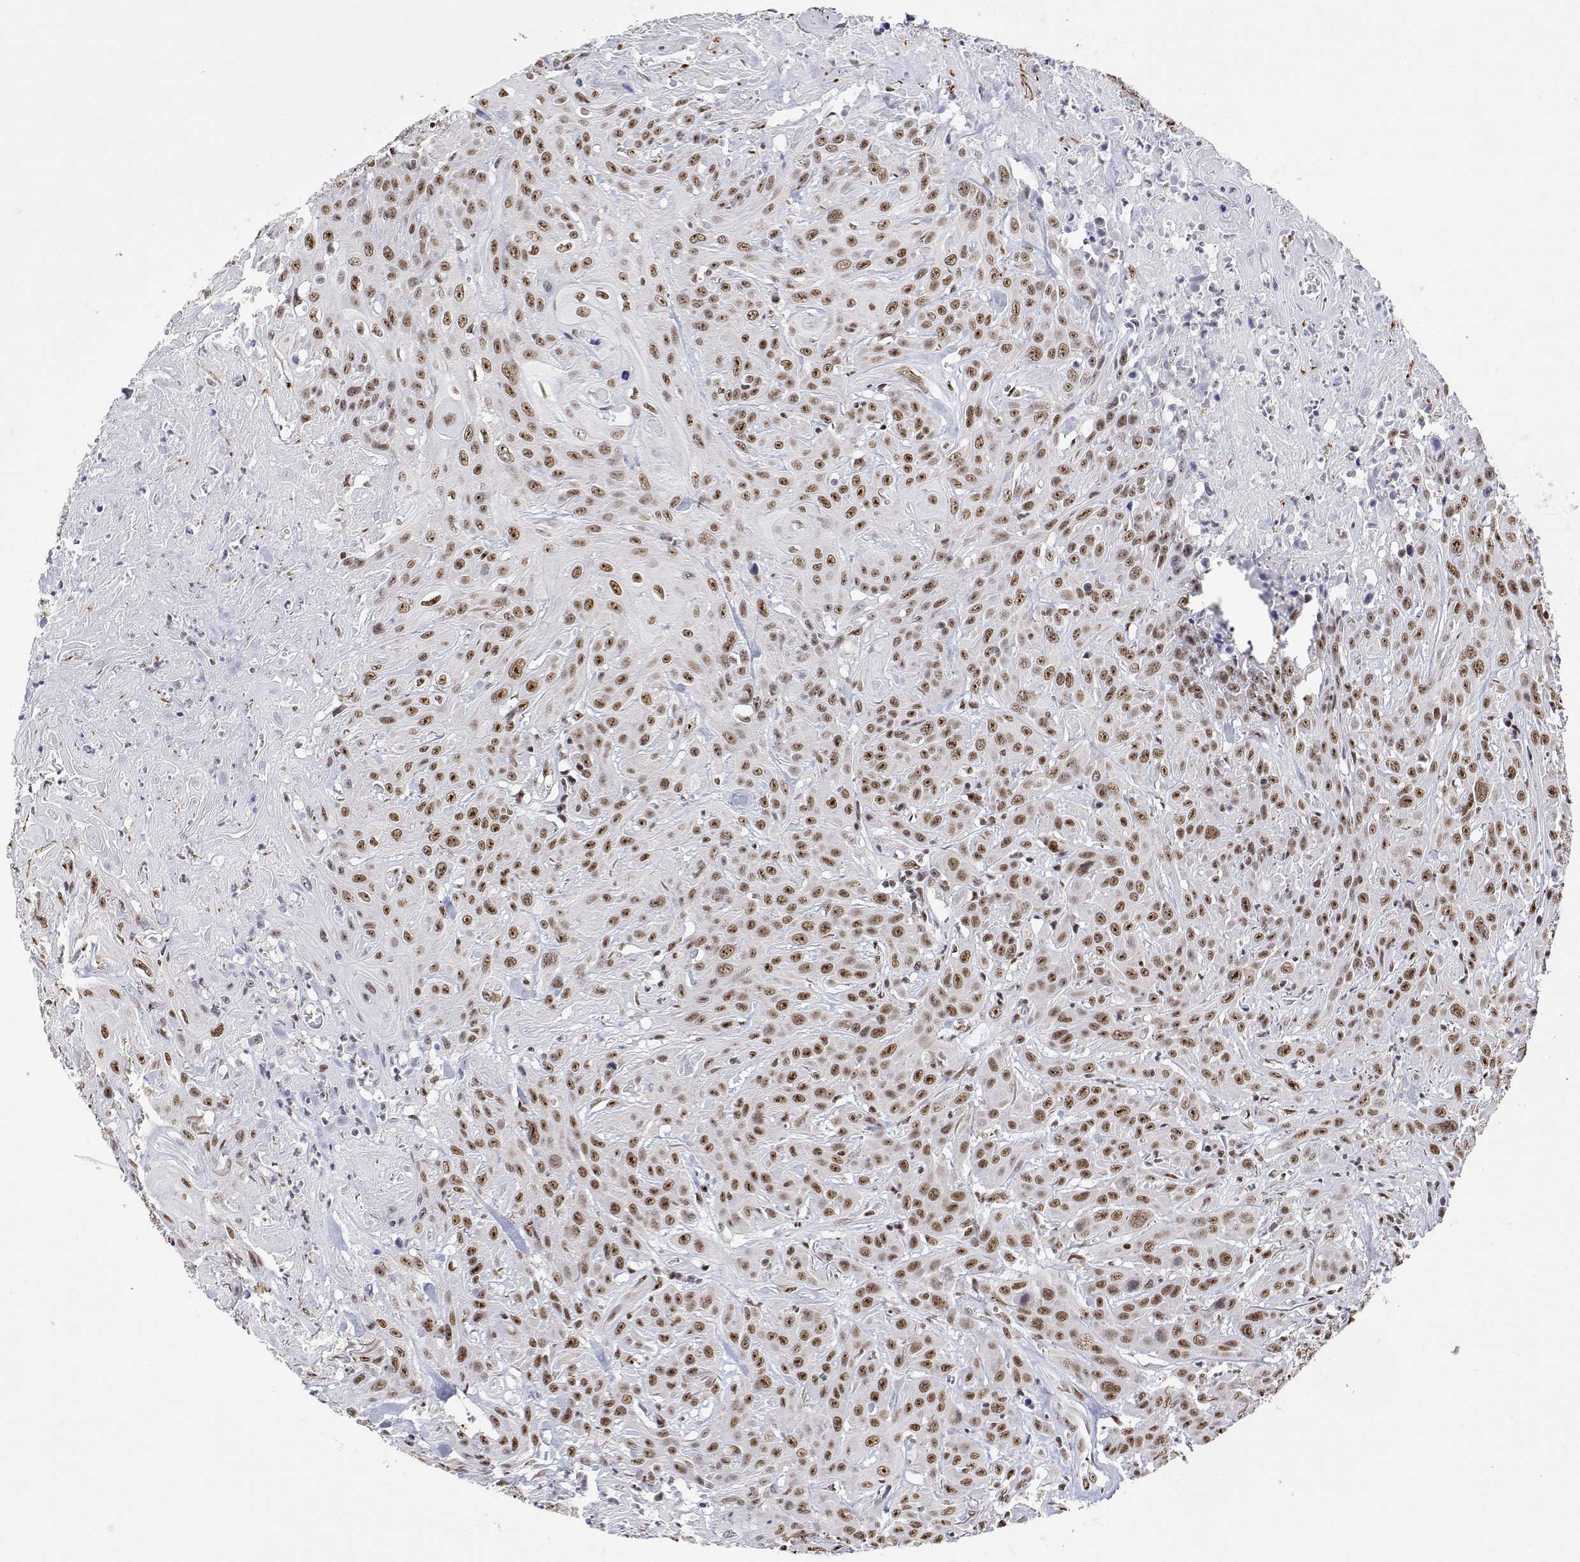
{"staining": {"intensity": "moderate", "quantity": ">75%", "location": "nuclear"}, "tissue": "head and neck cancer", "cell_type": "Tumor cells", "image_type": "cancer", "snomed": [{"axis": "morphology", "description": "Squamous cell carcinoma, NOS"}, {"axis": "topography", "description": "Skin"}, {"axis": "topography", "description": "Head-Neck"}], "caption": "A micrograph of human head and neck cancer stained for a protein demonstrates moderate nuclear brown staining in tumor cells. Nuclei are stained in blue.", "gene": "ADAR", "patient": {"sex": "male", "age": 80}}